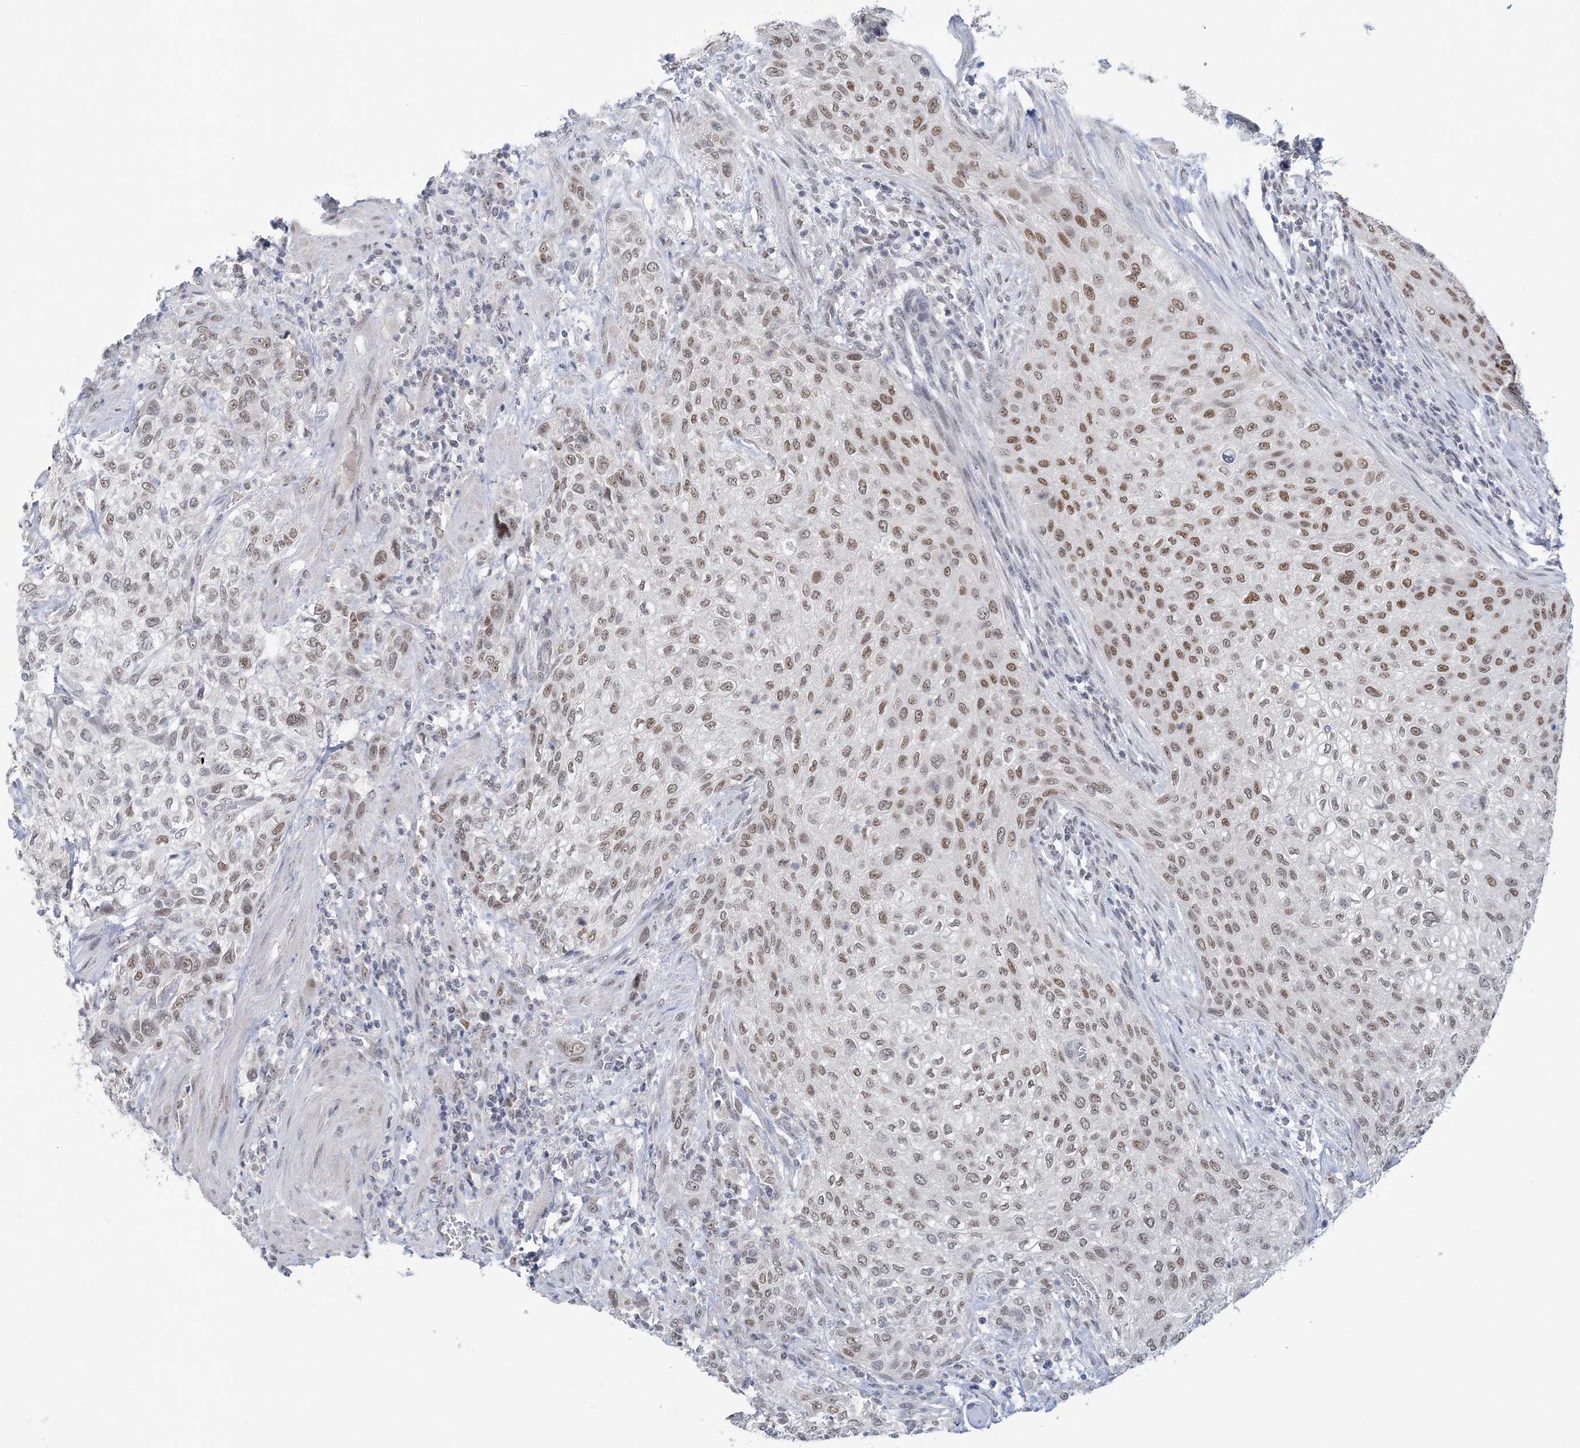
{"staining": {"intensity": "moderate", "quantity": ">75%", "location": "nuclear"}, "tissue": "urothelial cancer", "cell_type": "Tumor cells", "image_type": "cancer", "snomed": [{"axis": "morphology", "description": "Urothelial carcinoma, High grade"}, {"axis": "topography", "description": "Urinary bladder"}], "caption": "About >75% of tumor cells in human urothelial cancer show moderate nuclear protein staining as visualized by brown immunohistochemical staining.", "gene": "ZBTB7A", "patient": {"sex": "male", "age": 35}}